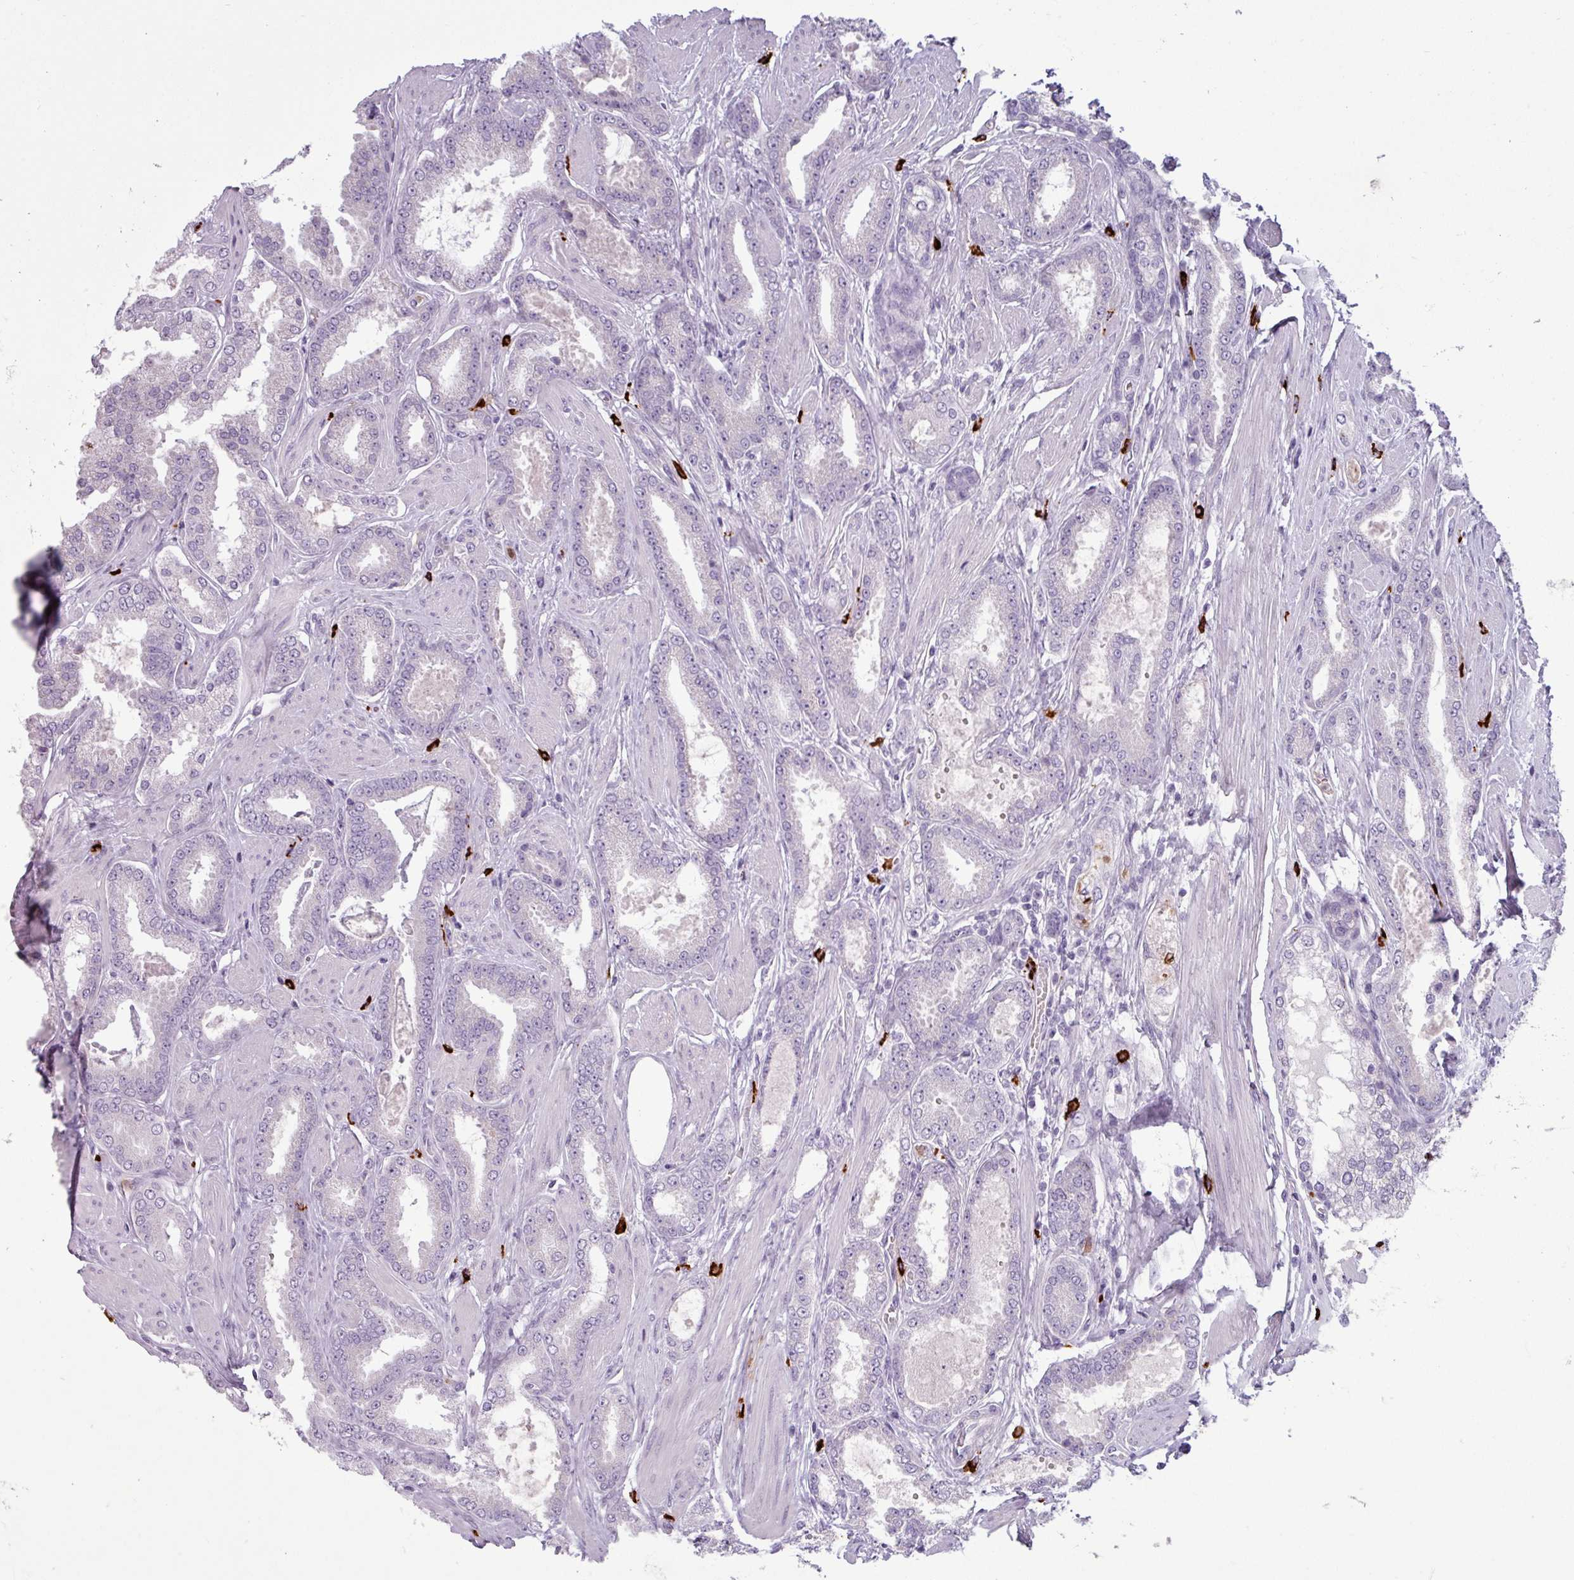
{"staining": {"intensity": "negative", "quantity": "none", "location": "none"}, "tissue": "prostate cancer", "cell_type": "Tumor cells", "image_type": "cancer", "snomed": [{"axis": "morphology", "description": "Adenocarcinoma, Low grade"}, {"axis": "topography", "description": "Prostate"}], "caption": "IHC photomicrograph of neoplastic tissue: human prostate adenocarcinoma (low-grade) stained with DAB (3,3'-diaminobenzidine) demonstrates no significant protein expression in tumor cells. (DAB (3,3'-diaminobenzidine) immunohistochemistry, high magnification).", "gene": "TRIM39", "patient": {"sex": "male", "age": 42}}